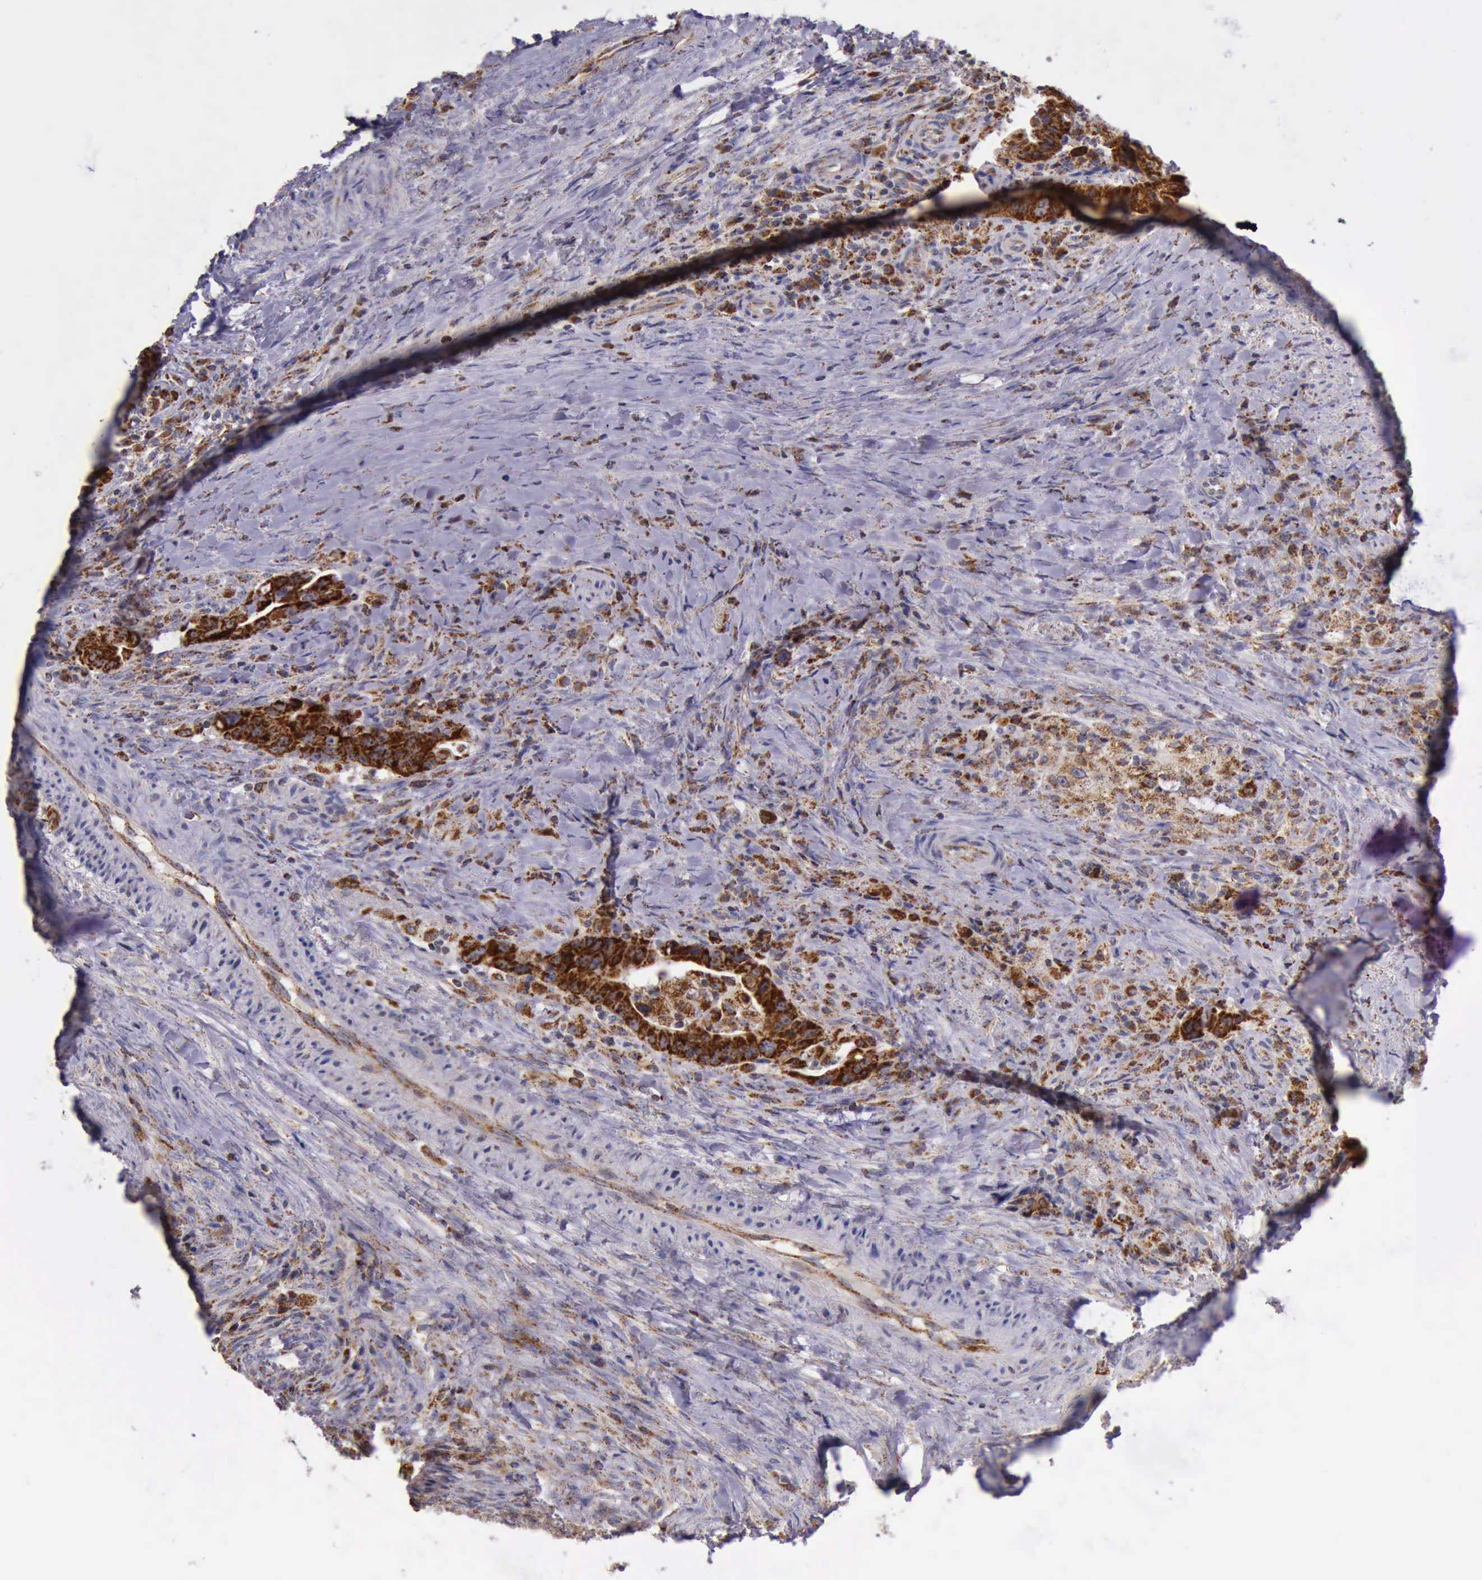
{"staining": {"intensity": "strong", "quantity": ">75%", "location": "cytoplasmic/membranous"}, "tissue": "colorectal cancer", "cell_type": "Tumor cells", "image_type": "cancer", "snomed": [{"axis": "morphology", "description": "Adenocarcinoma, NOS"}, {"axis": "topography", "description": "Rectum"}], "caption": "Strong cytoplasmic/membranous positivity is seen in about >75% of tumor cells in colorectal cancer. (Stains: DAB (3,3'-diaminobenzidine) in brown, nuclei in blue, Microscopy: brightfield microscopy at high magnification).", "gene": "TXN2", "patient": {"sex": "female", "age": 71}}